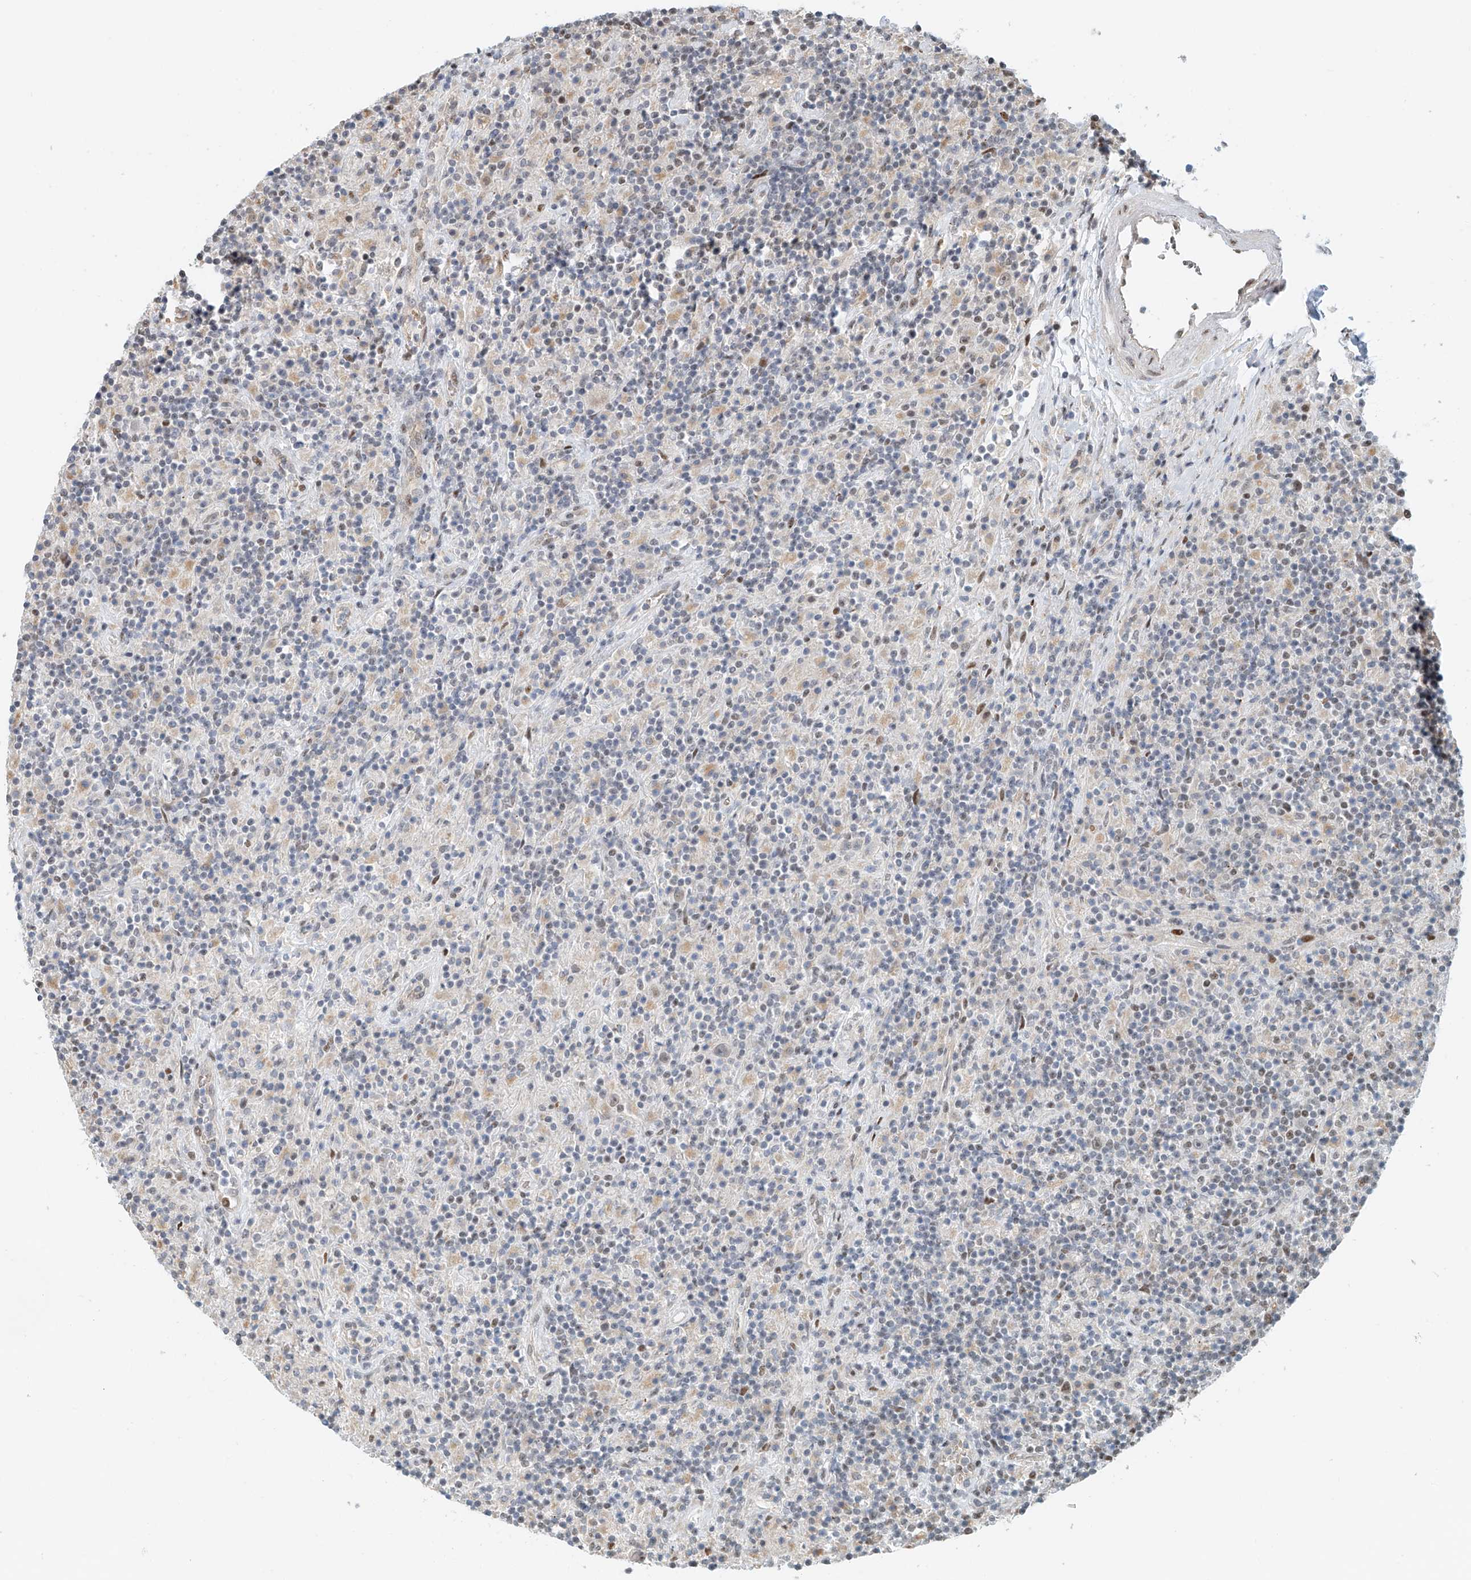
{"staining": {"intensity": "weak", "quantity": "<25%", "location": "cytoplasmic/membranous"}, "tissue": "lymphoma", "cell_type": "Tumor cells", "image_type": "cancer", "snomed": [{"axis": "morphology", "description": "Hodgkin's disease, NOS"}, {"axis": "topography", "description": "Lymph node"}], "caption": "Protein analysis of lymphoma demonstrates no significant staining in tumor cells.", "gene": "ZNF514", "patient": {"sex": "male", "age": 70}}